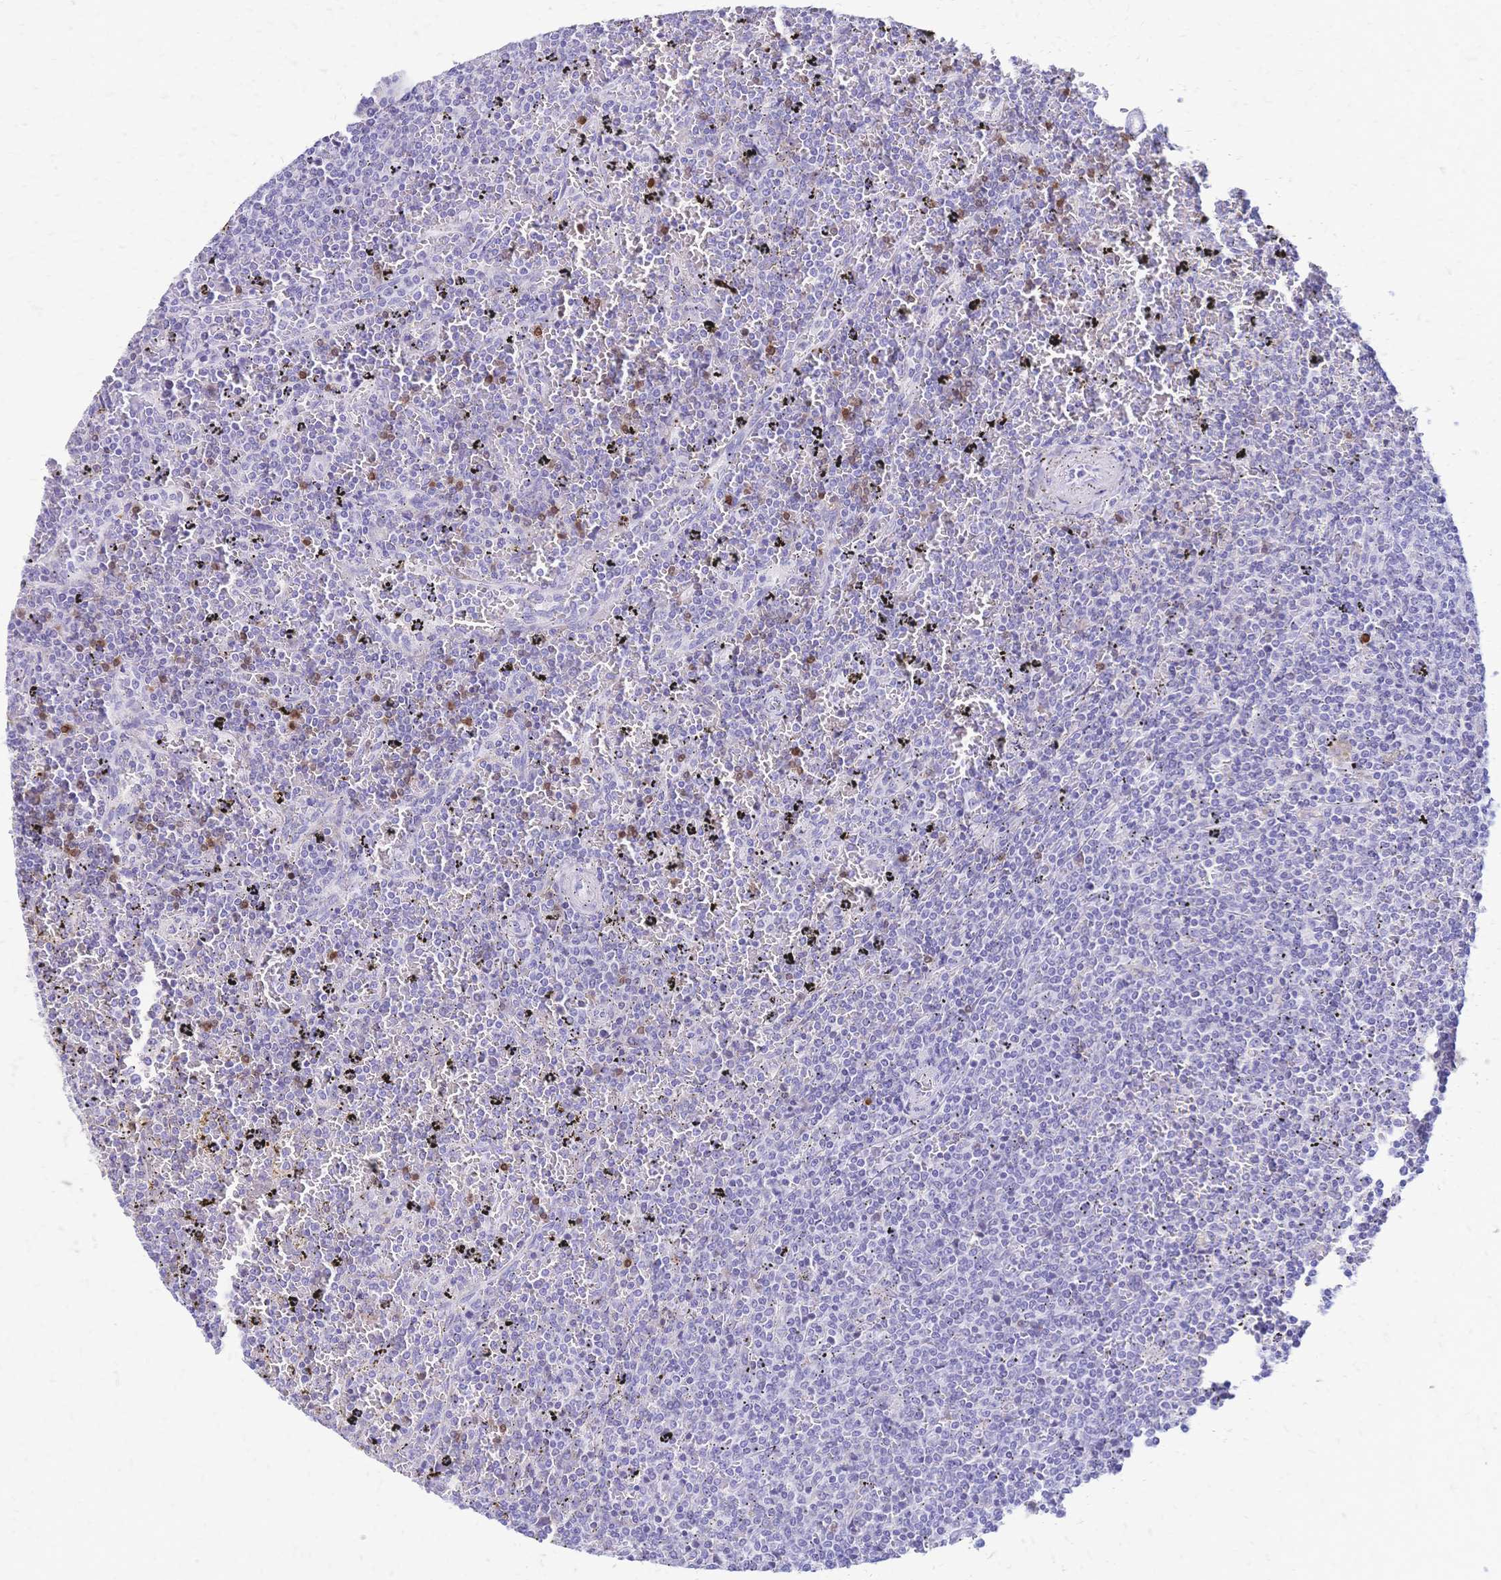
{"staining": {"intensity": "negative", "quantity": "none", "location": "none"}, "tissue": "lymphoma", "cell_type": "Tumor cells", "image_type": "cancer", "snomed": [{"axis": "morphology", "description": "Malignant lymphoma, non-Hodgkin's type, Low grade"}, {"axis": "topography", "description": "Spleen"}], "caption": "The image exhibits no significant positivity in tumor cells of lymphoma. The staining was performed using DAB to visualize the protein expression in brown, while the nuclei were stained in blue with hematoxylin (Magnification: 20x).", "gene": "GRB7", "patient": {"sex": "female", "age": 77}}